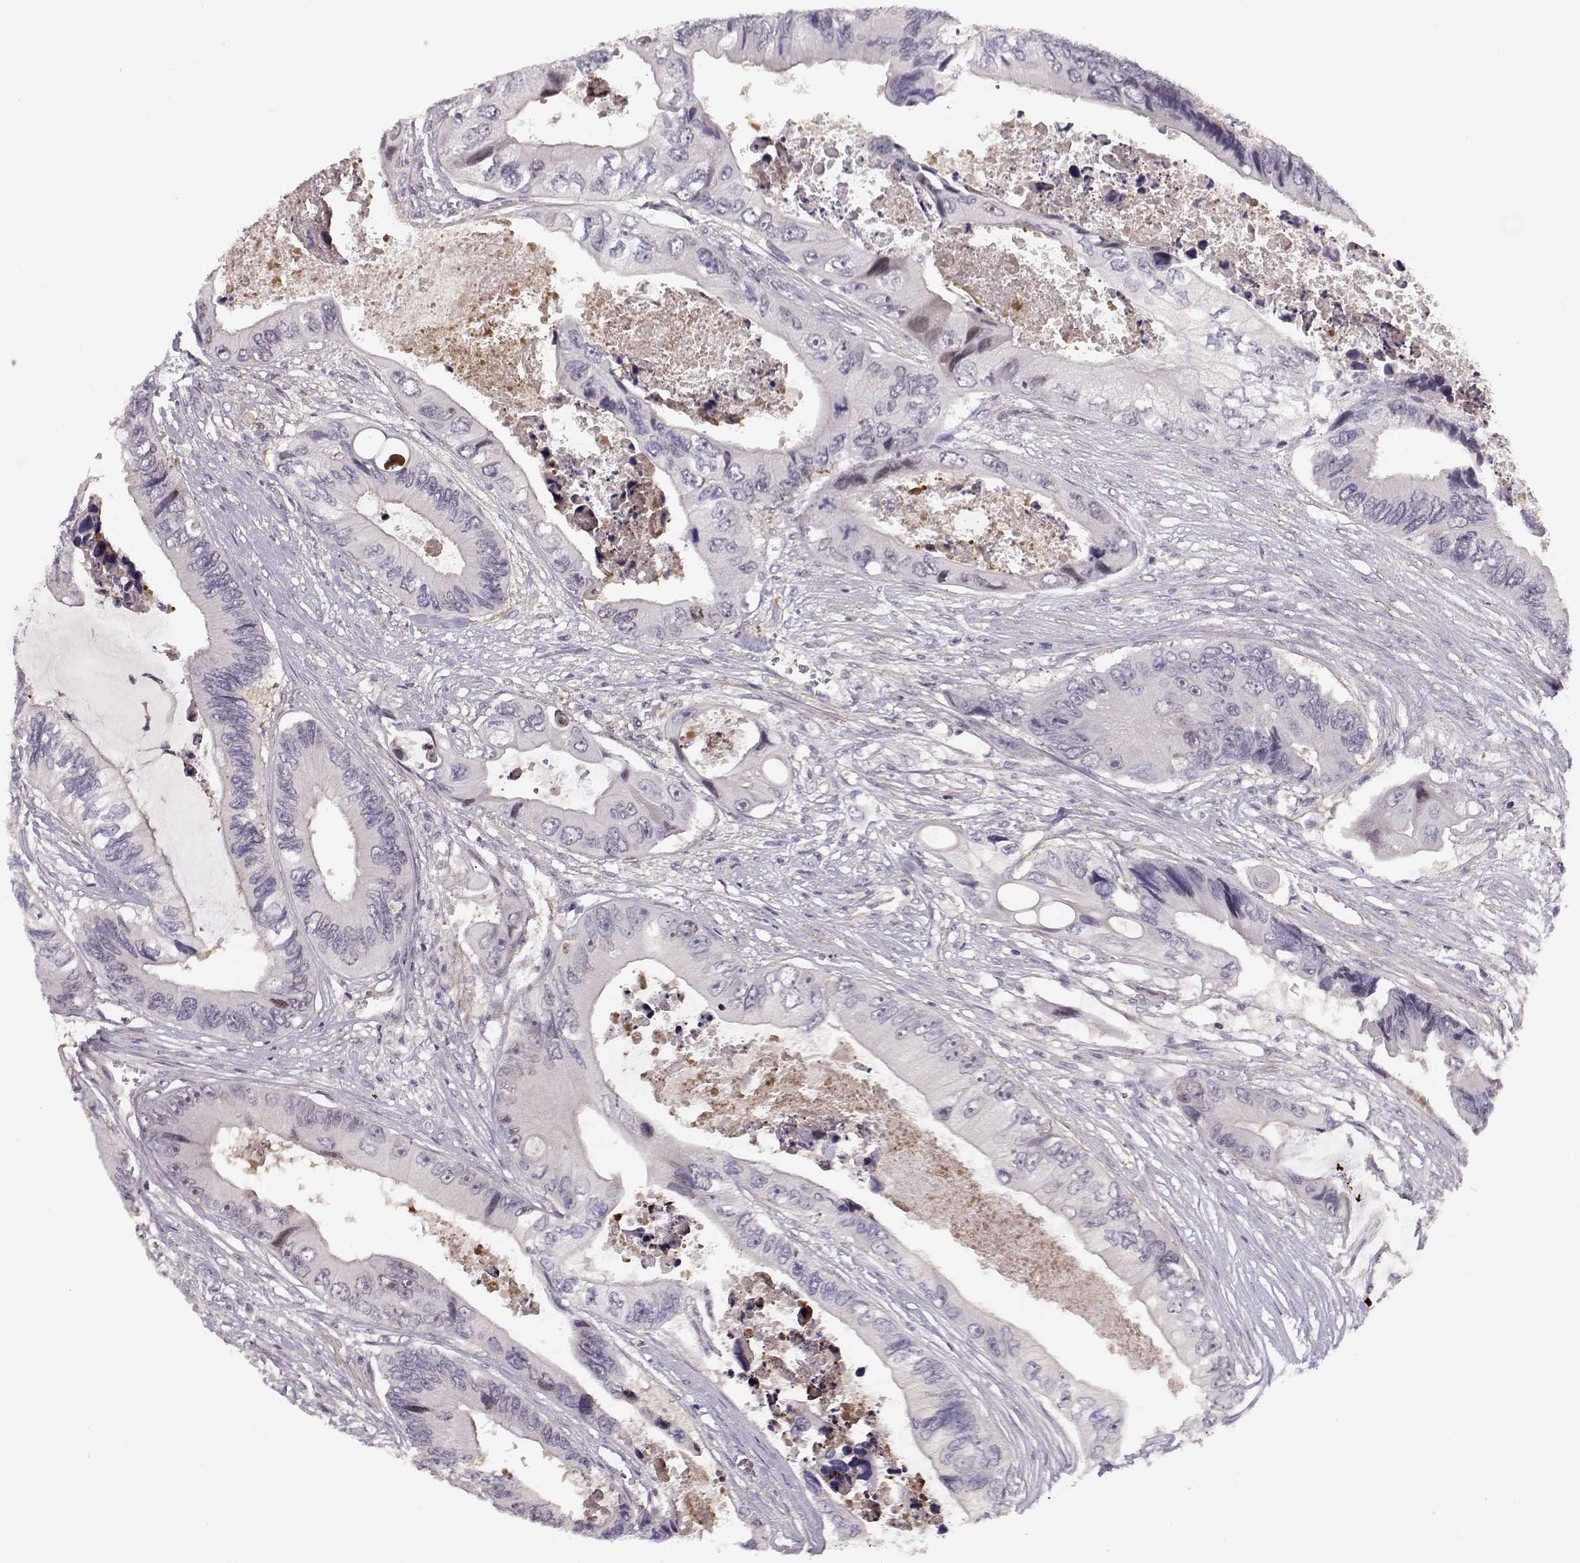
{"staining": {"intensity": "negative", "quantity": "none", "location": "none"}, "tissue": "colorectal cancer", "cell_type": "Tumor cells", "image_type": "cancer", "snomed": [{"axis": "morphology", "description": "Adenocarcinoma, NOS"}, {"axis": "topography", "description": "Rectum"}], "caption": "A high-resolution micrograph shows IHC staining of colorectal cancer (adenocarcinoma), which displays no significant positivity in tumor cells. (Stains: DAB (3,3'-diaminobenzidine) immunohistochemistry with hematoxylin counter stain, Microscopy: brightfield microscopy at high magnification).", "gene": "RGS9BP", "patient": {"sex": "male", "age": 63}}